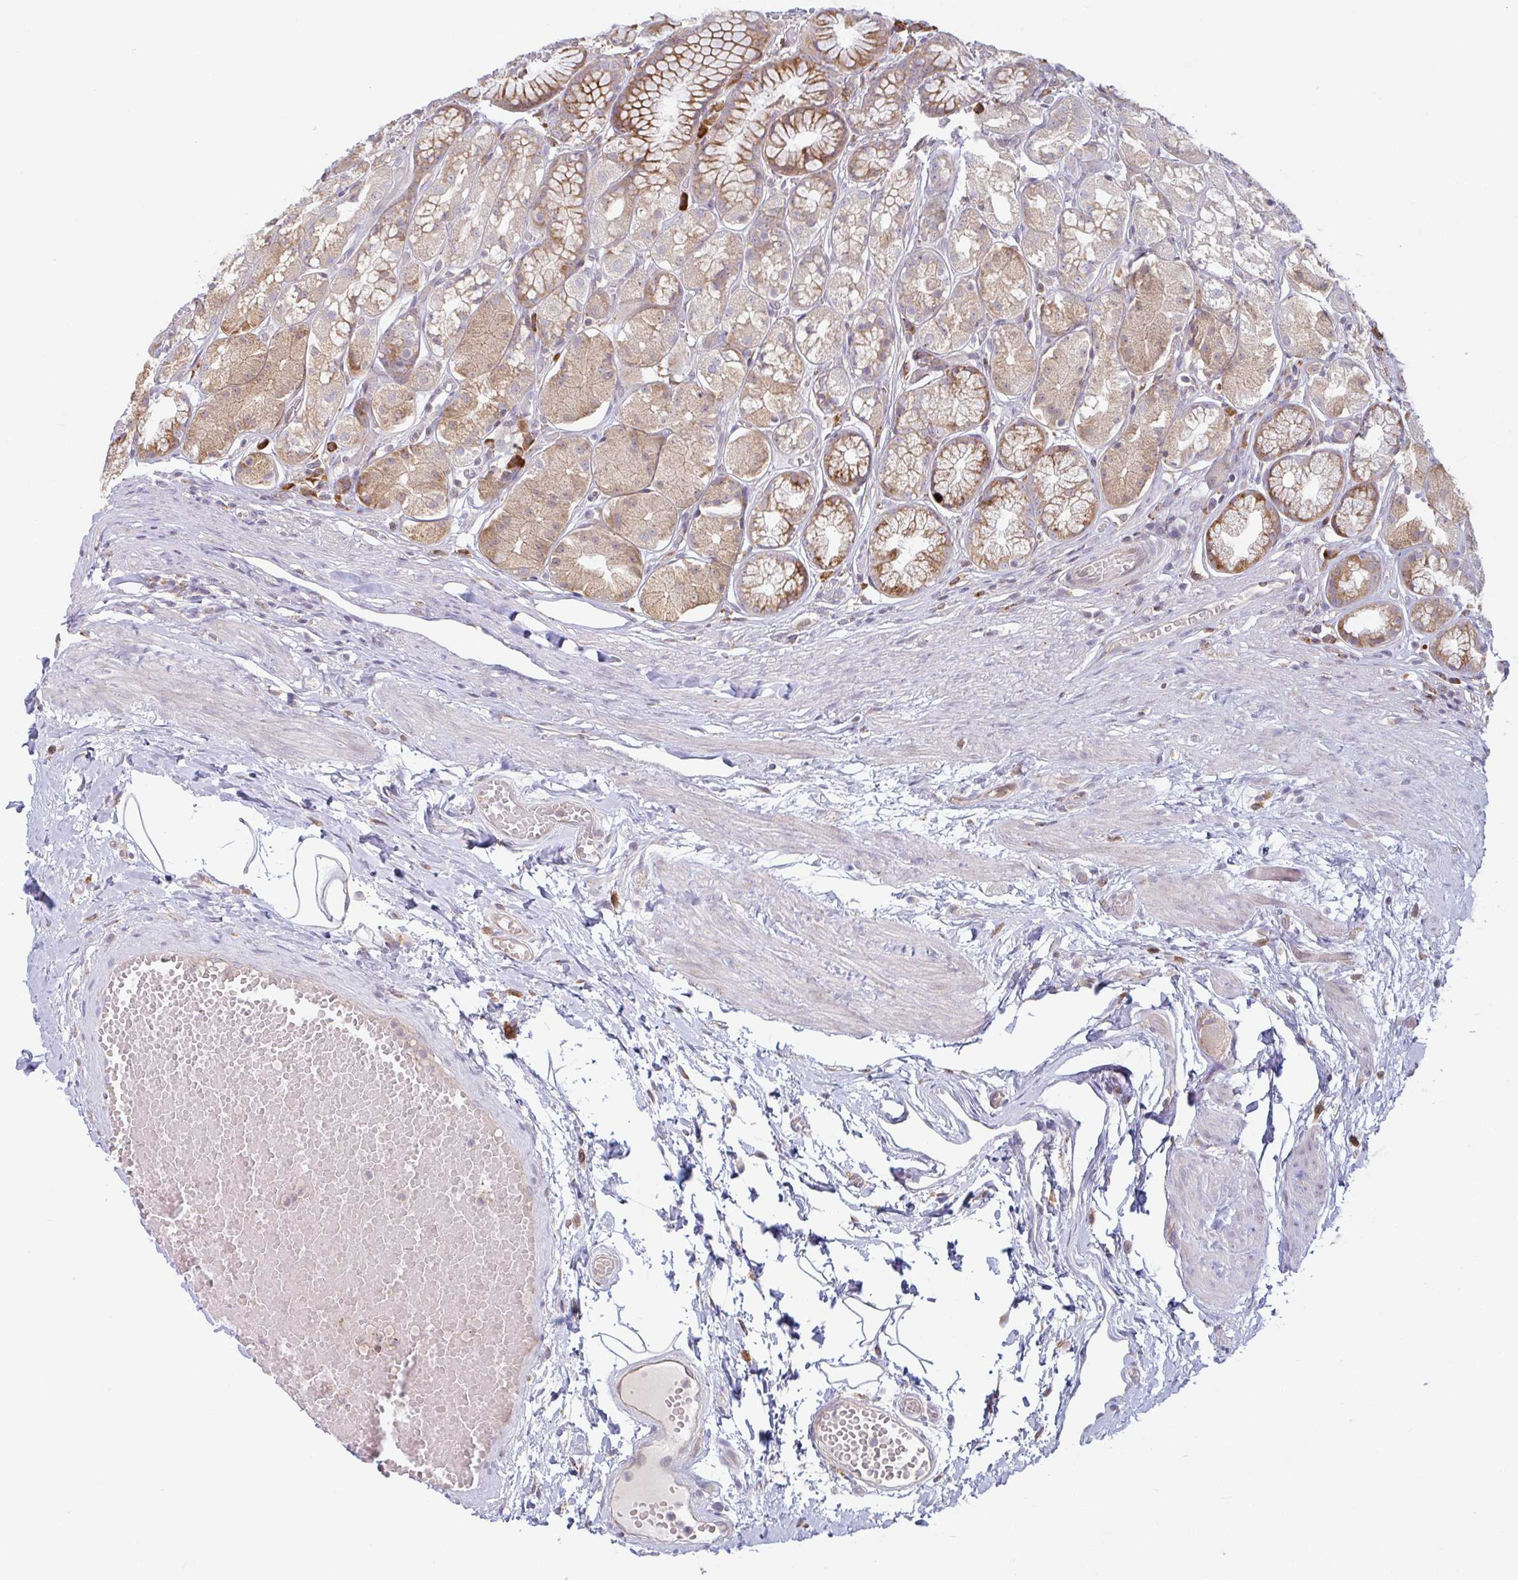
{"staining": {"intensity": "moderate", "quantity": "25%-75%", "location": "cytoplasmic/membranous"}, "tissue": "stomach", "cell_type": "Glandular cells", "image_type": "normal", "snomed": [{"axis": "morphology", "description": "Normal tissue, NOS"}, {"axis": "topography", "description": "Smooth muscle"}, {"axis": "topography", "description": "Stomach"}], "caption": "Stomach stained with immunohistochemistry exhibits moderate cytoplasmic/membranous positivity in about 25%-75% of glandular cells. The staining was performed using DAB, with brown indicating positive protein expression. Nuclei are stained blue with hematoxylin.", "gene": "RIT1", "patient": {"sex": "male", "age": 70}}